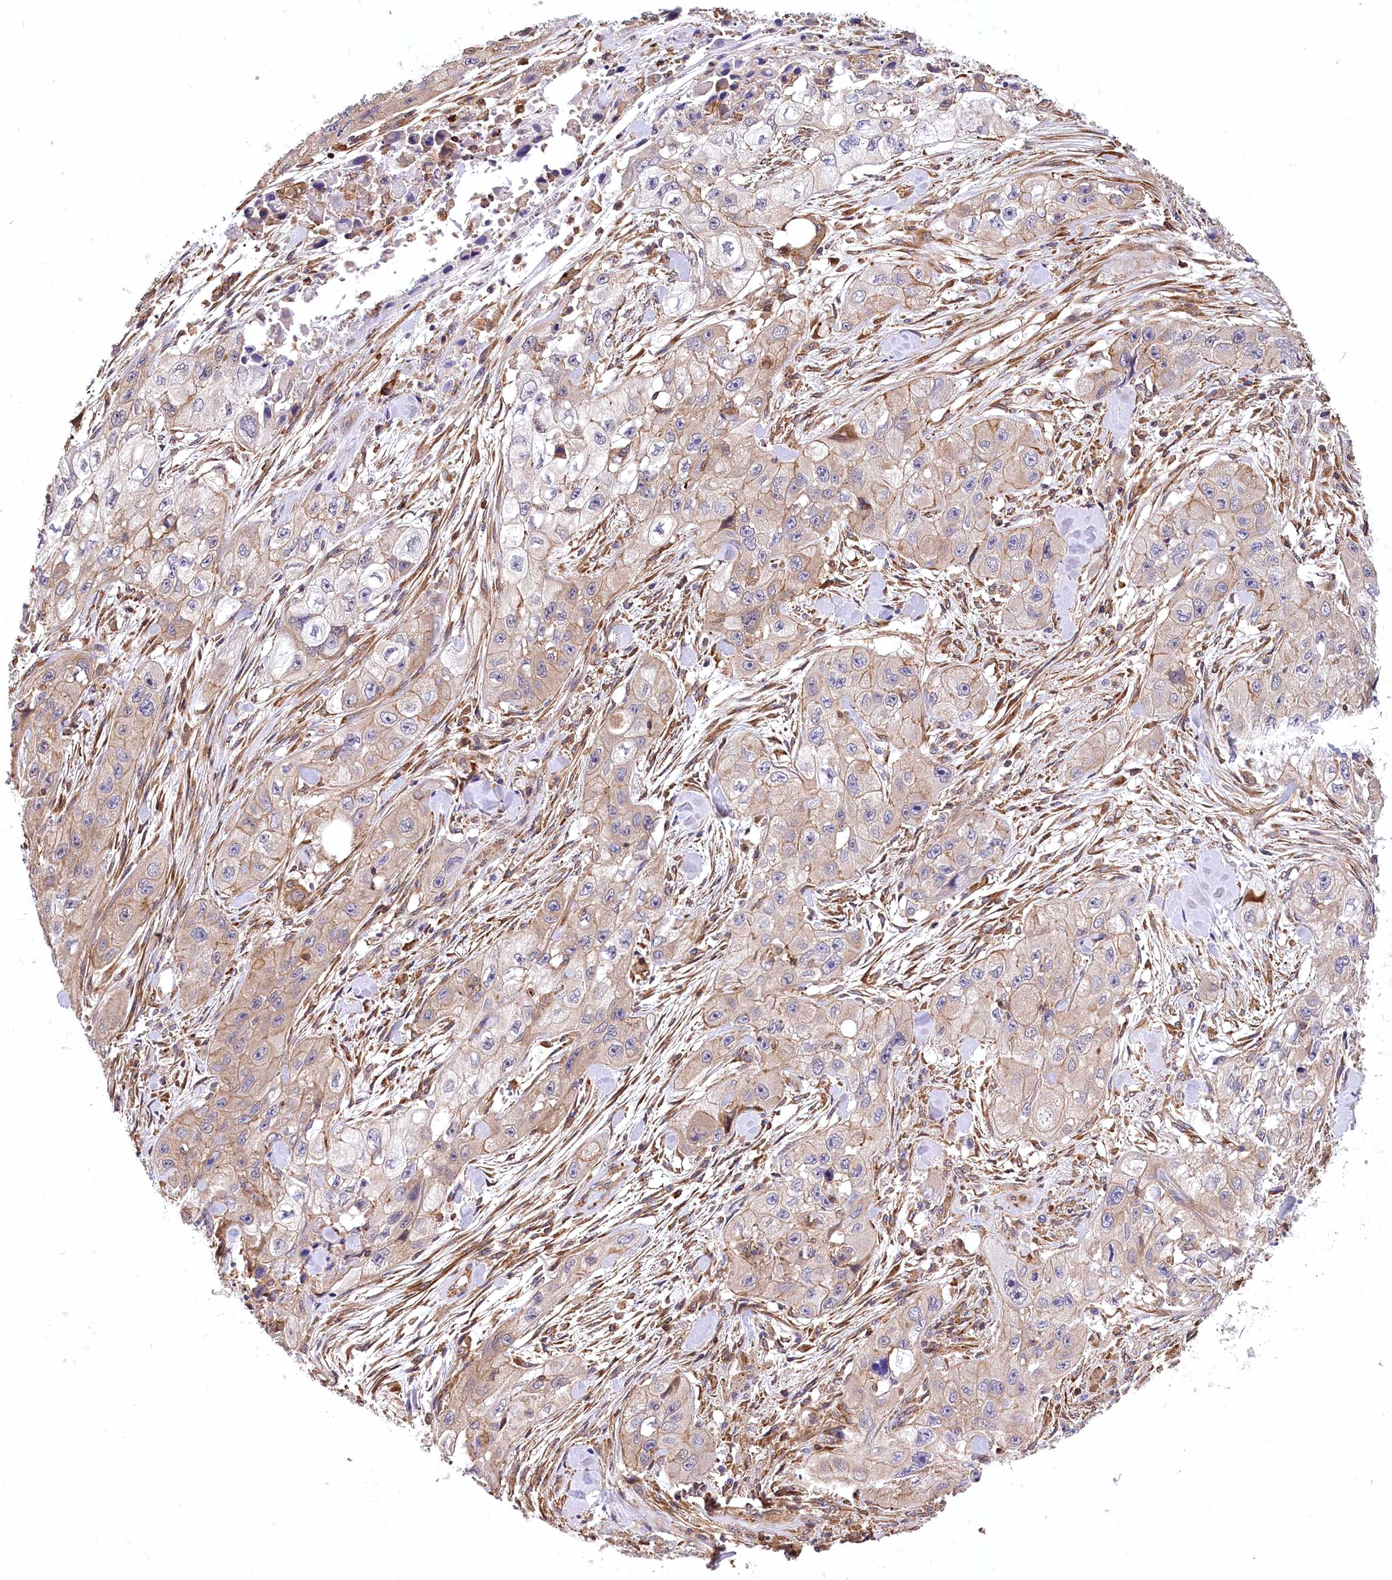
{"staining": {"intensity": "weak", "quantity": "25%-75%", "location": "cytoplasmic/membranous"}, "tissue": "skin cancer", "cell_type": "Tumor cells", "image_type": "cancer", "snomed": [{"axis": "morphology", "description": "Squamous cell carcinoma, NOS"}, {"axis": "topography", "description": "Skin"}, {"axis": "topography", "description": "Subcutis"}], "caption": "Protein expression analysis of human skin cancer (squamous cell carcinoma) reveals weak cytoplasmic/membranous expression in approximately 25%-75% of tumor cells.", "gene": "DPP3", "patient": {"sex": "male", "age": 73}}